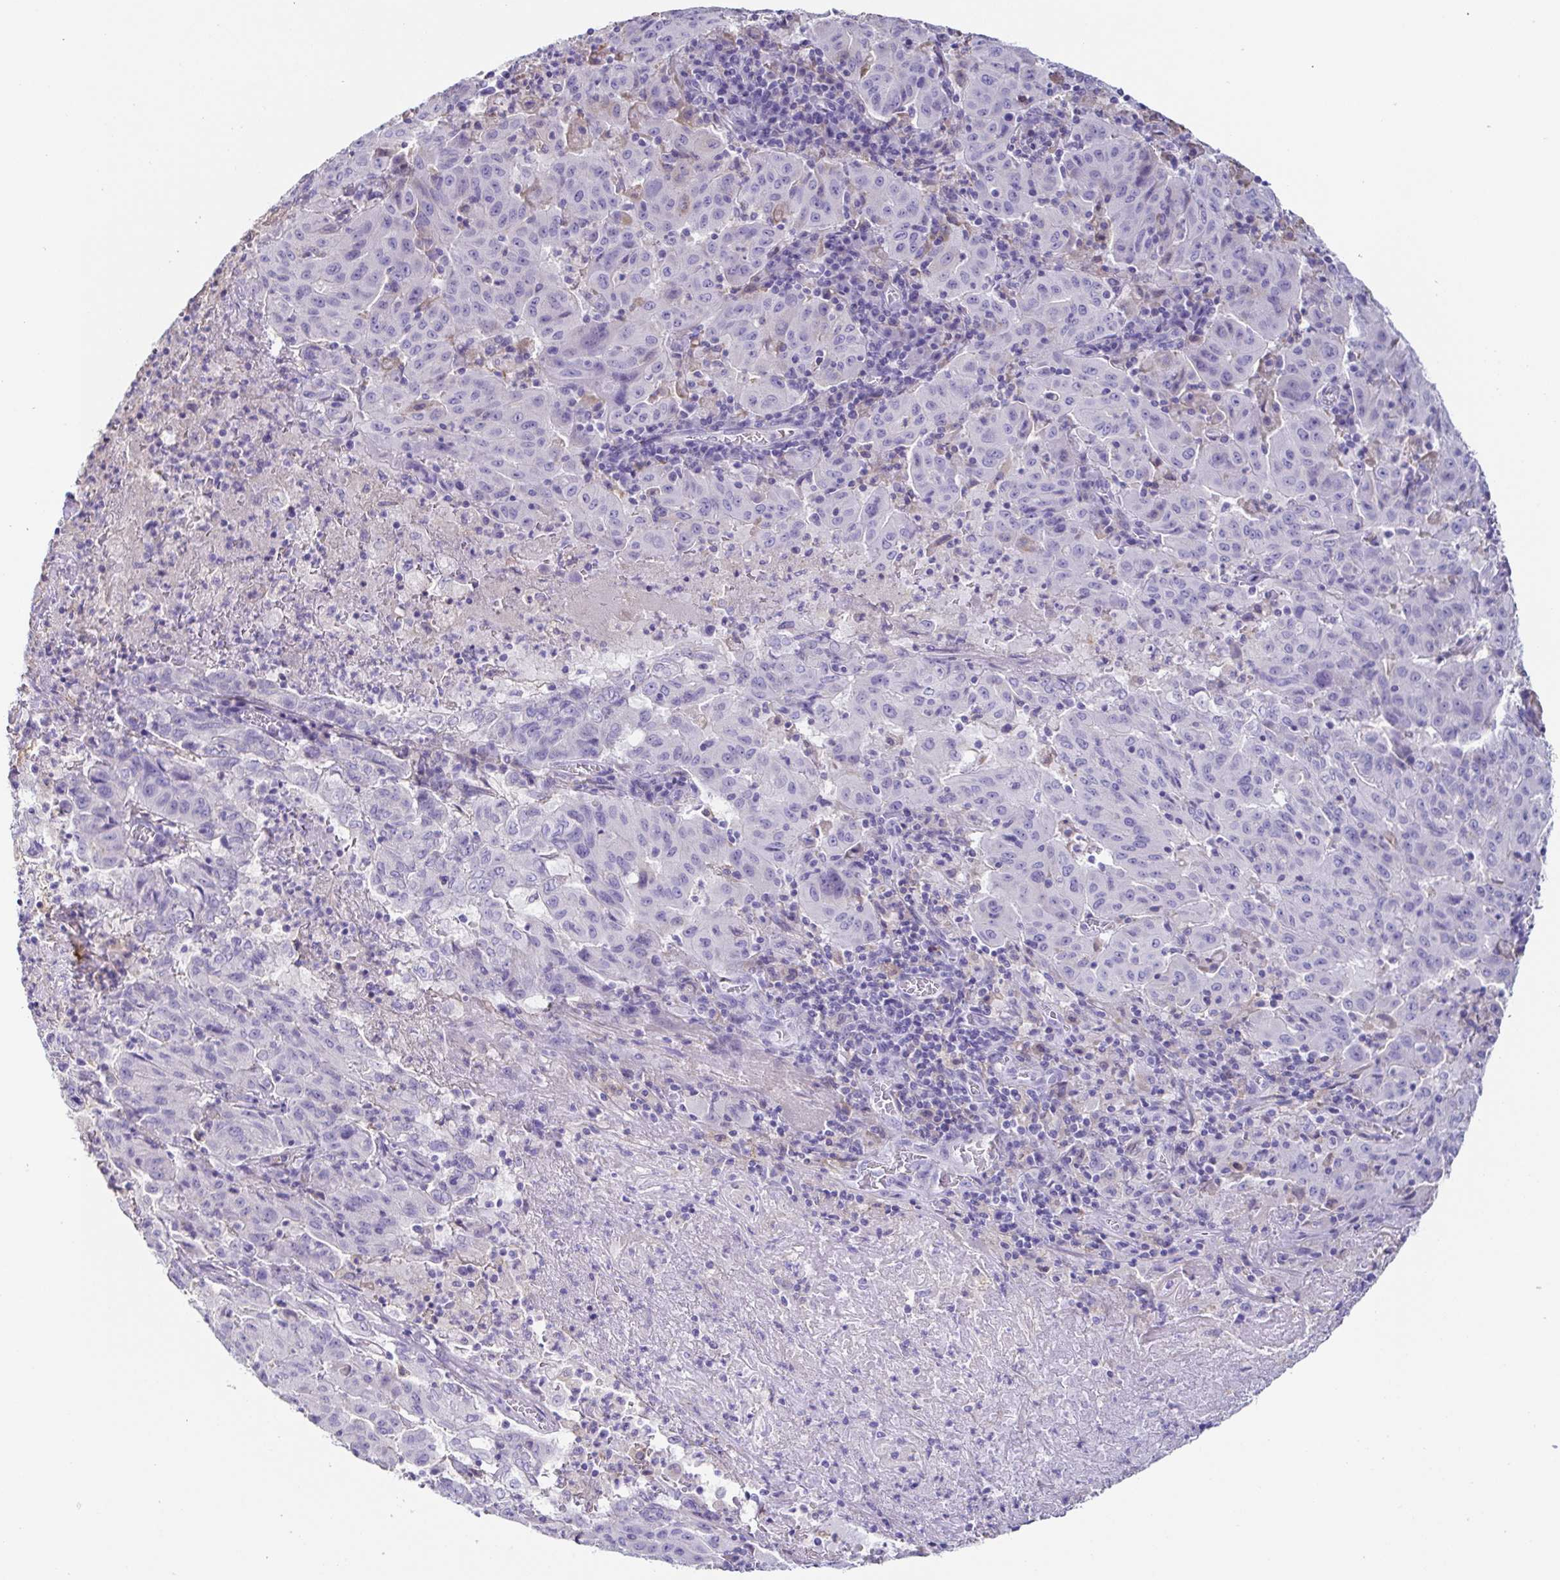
{"staining": {"intensity": "negative", "quantity": "none", "location": "none"}, "tissue": "pancreatic cancer", "cell_type": "Tumor cells", "image_type": "cancer", "snomed": [{"axis": "morphology", "description": "Adenocarcinoma, NOS"}, {"axis": "topography", "description": "Pancreas"}], "caption": "Immunohistochemistry photomicrograph of pancreatic adenocarcinoma stained for a protein (brown), which shows no expression in tumor cells.", "gene": "ANXA10", "patient": {"sex": "male", "age": 63}}